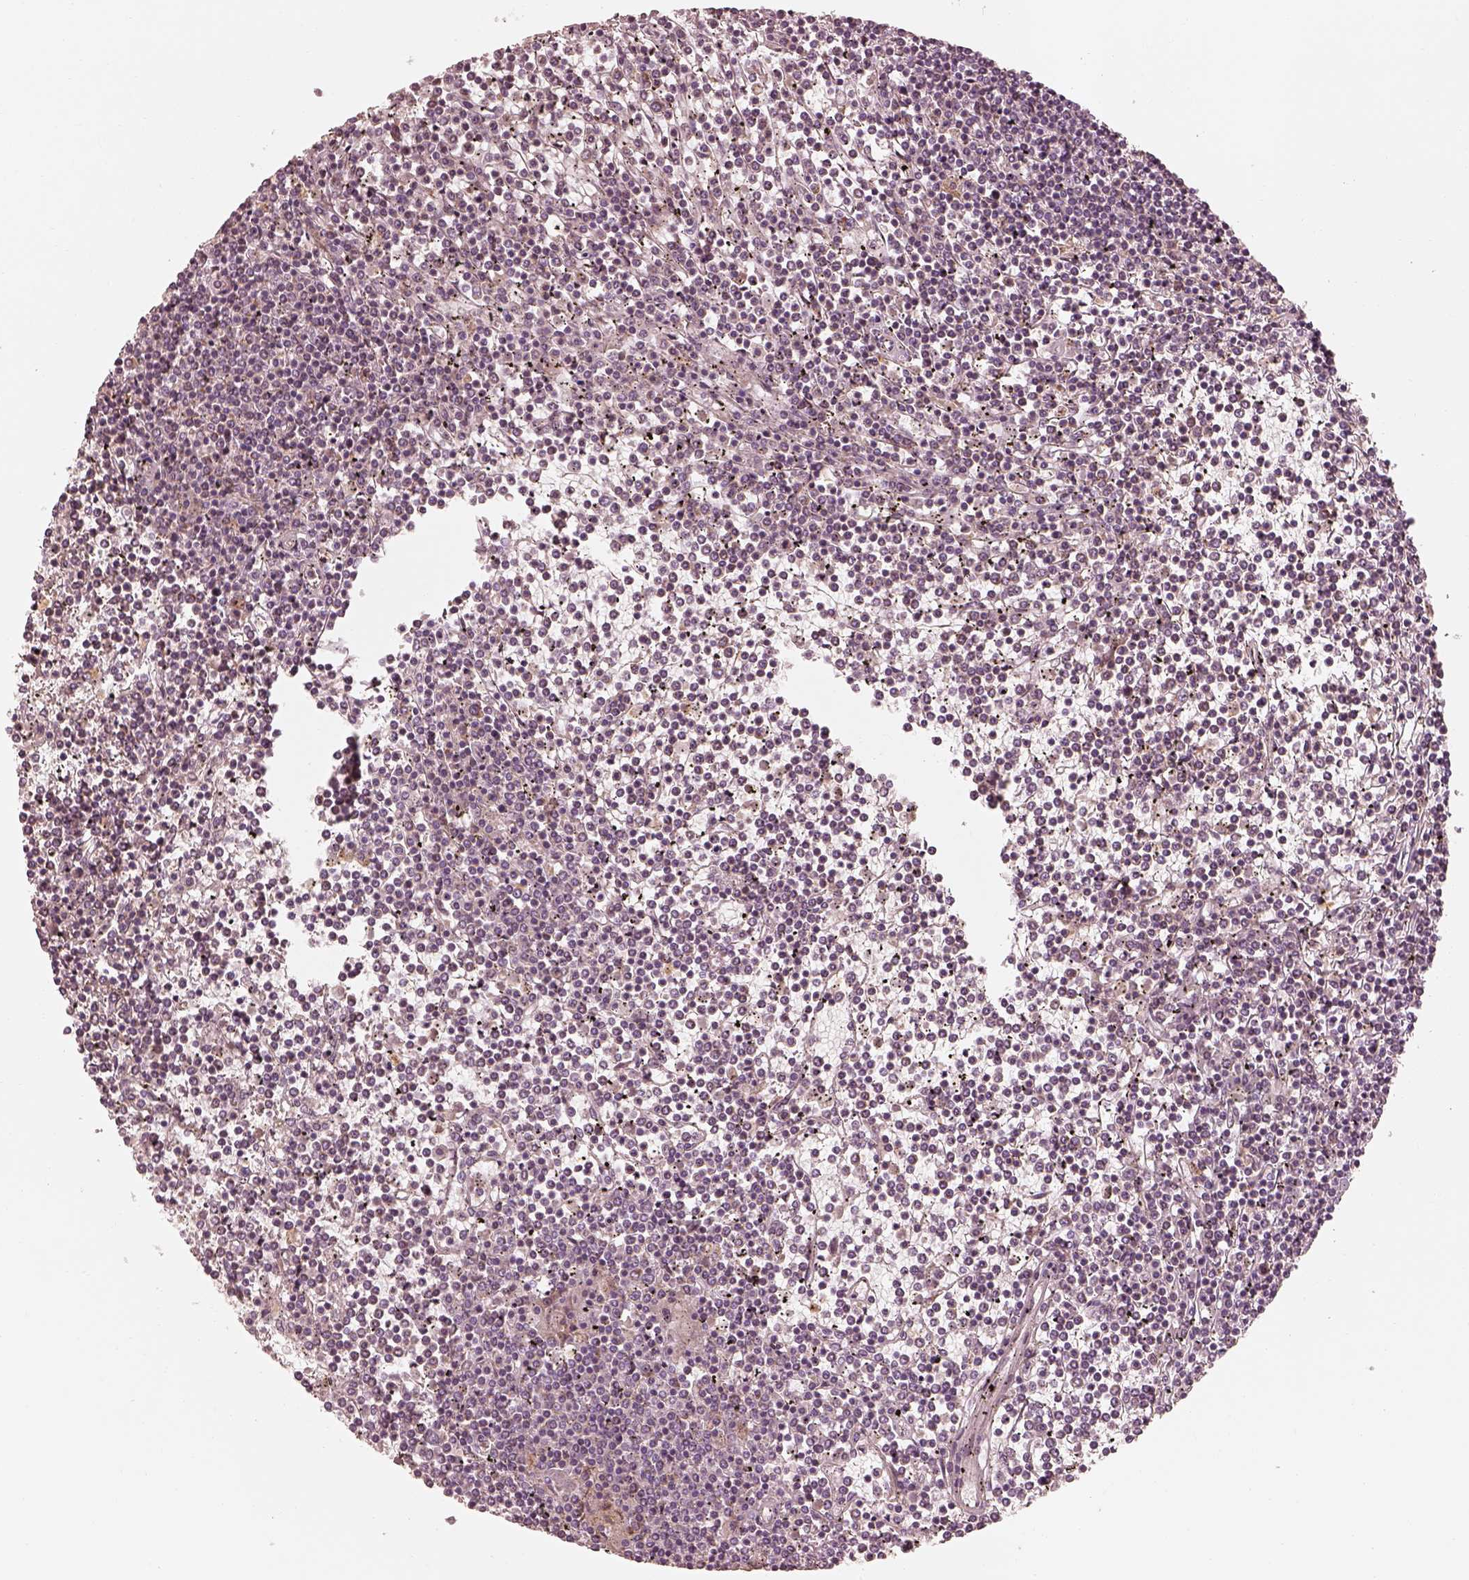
{"staining": {"intensity": "negative", "quantity": "none", "location": "none"}, "tissue": "lymphoma", "cell_type": "Tumor cells", "image_type": "cancer", "snomed": [{"axis": "morphology", "description": "Malignant lymphoma, non-Hodgkin's type, Low grade"}, {"axis": "topography", "description": "Spleen"}], "caption": "High power microscopy photomicrograph of an immunohistochemistry (IHC) micrograph of lymphoma, revealing no significant positivity in tumor cells.", "gene": "WLS", "patient": {"sex": "female", "age": 19}}